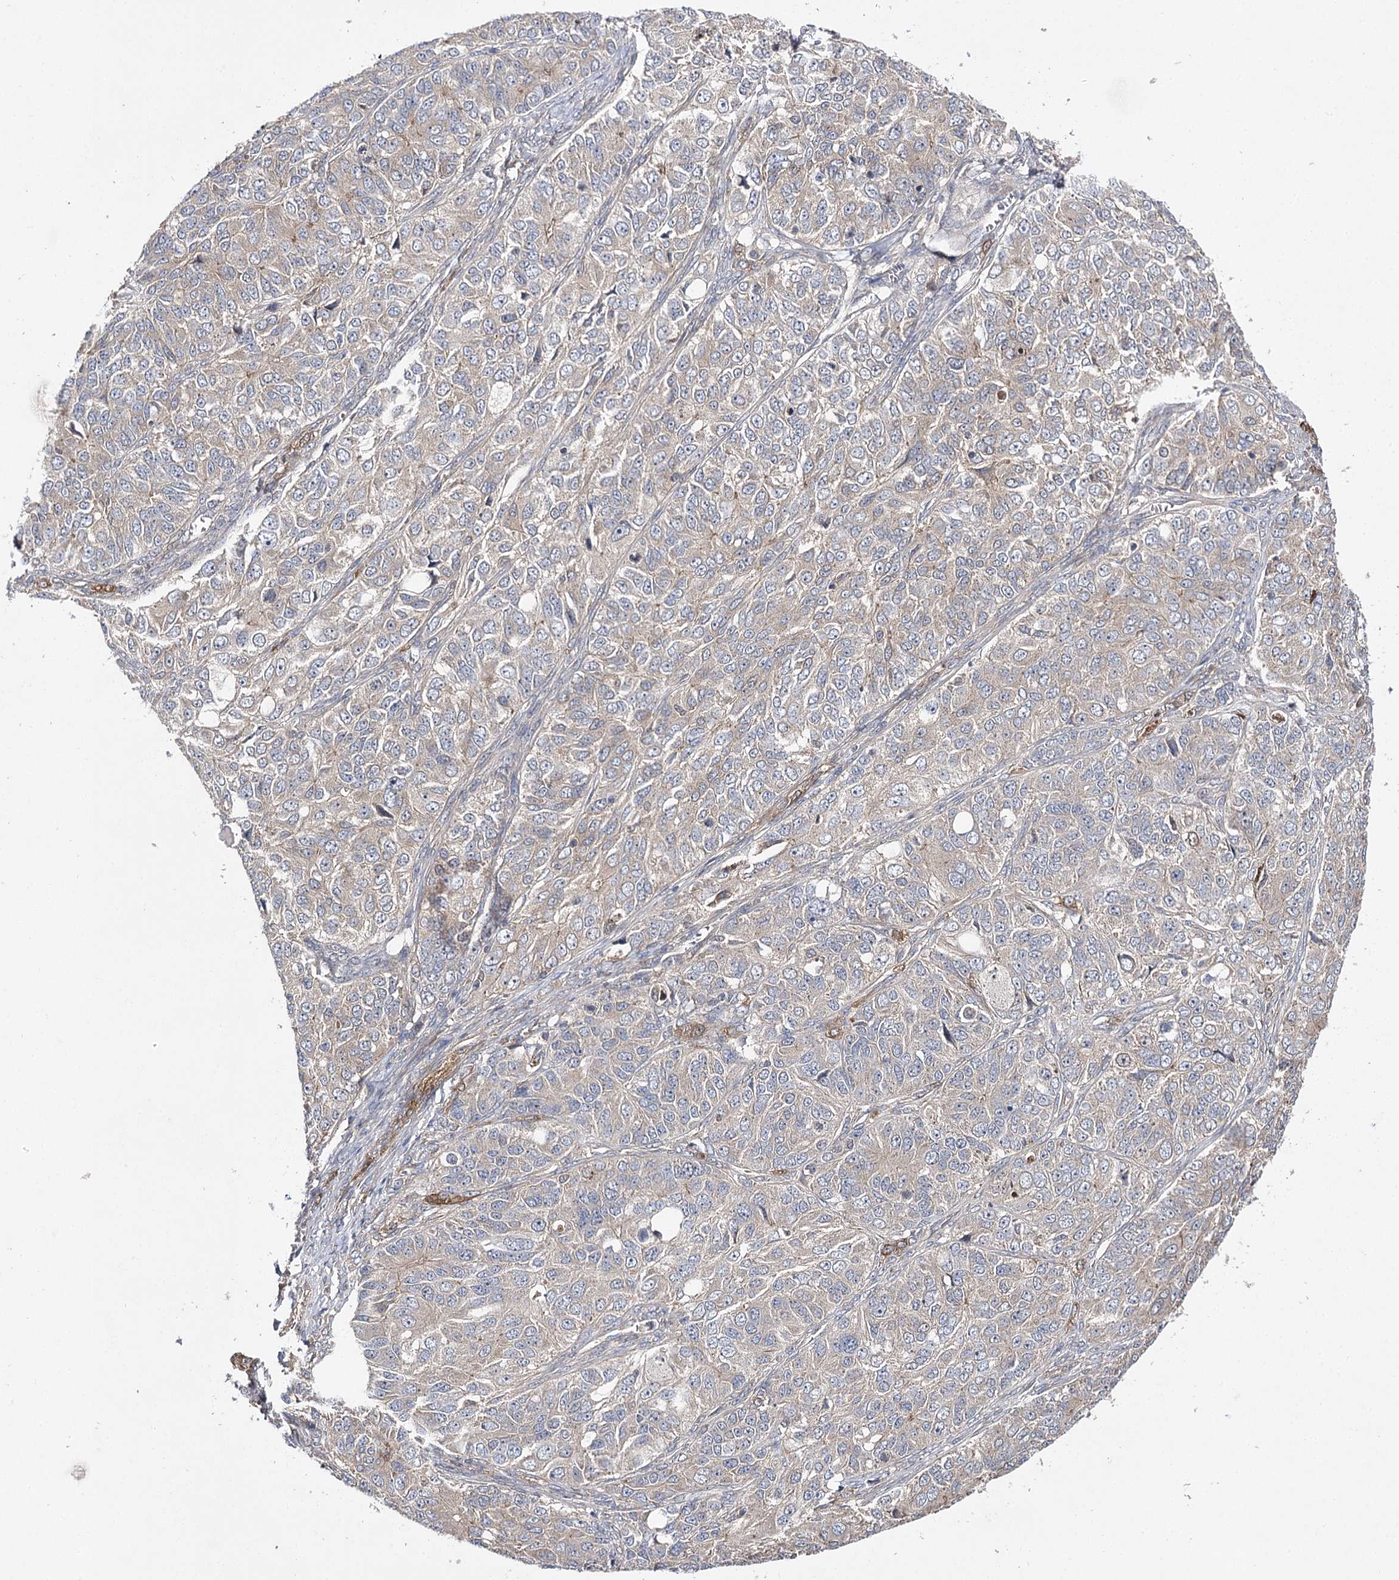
{"staining": {"intensity": "weak", "quantity": "25%-75%", "location": "cytoplasmic/membranous"}, "tissue": "ovarian cancer", "cell_type": "Tumor cells", "image_type": "cancer", "snomed": [{"axis": "morphology", "description": "Carcinoma, endometroid"}, {"axis": "topography", "description": "Ovary"}], "caption": "Immunohistochemistry (IHC) micrograph of human ovarian endometroid carcinoma stained for a protein (brown), which shows low levels of weak cytoplasmic/membranous positivity in approximately 25%-75% of tumor cells.", "gene": "BCR", "patient": {"sex": "female", "age": 51}}